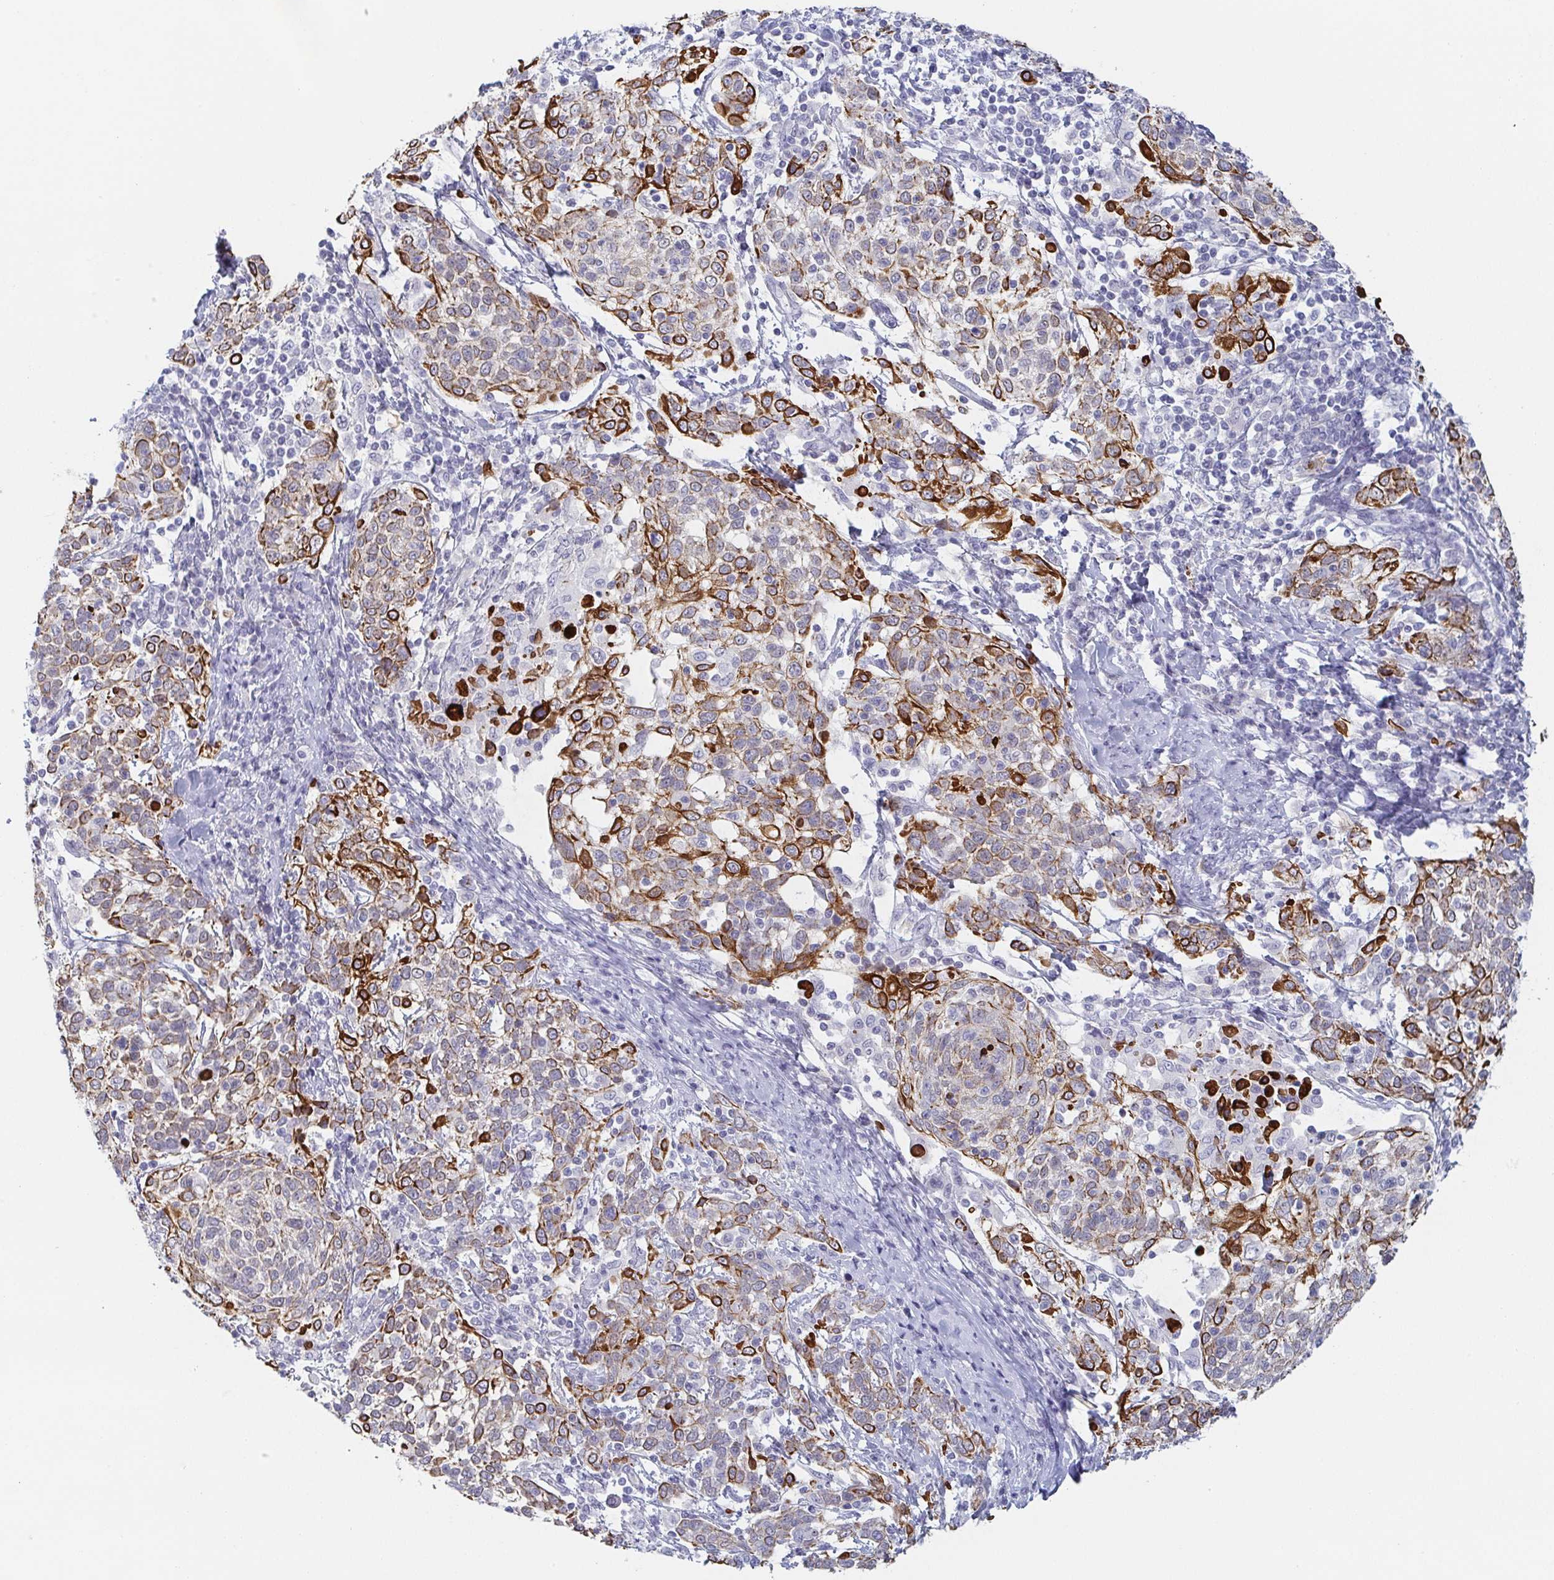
{"staining": {"intensity": "moderate", "quantity": "25%-75%", "location": "cytoplasmic/membranous"}, "tissue": "cervical cancer", "cell_type": "Tumor cells", "image_type": "cancer", "snomed": [{"axis": "morphology", "description": "Squamous cell carcinoma, NOS"}, {"axis": "topography", "description": "Cervix"}], "caption": "Brown immunohistochemical staining in human cervical cancer reveals moderate cytoplasmic/membranous expression in approximately 25%-75% of tumor cells. Immunohistochemistry (ihc) stains the protein of interest in brown and the nuclei are stained blue.", "gene": "RHOV", "patient": {"sex": "female", "age": 61}}